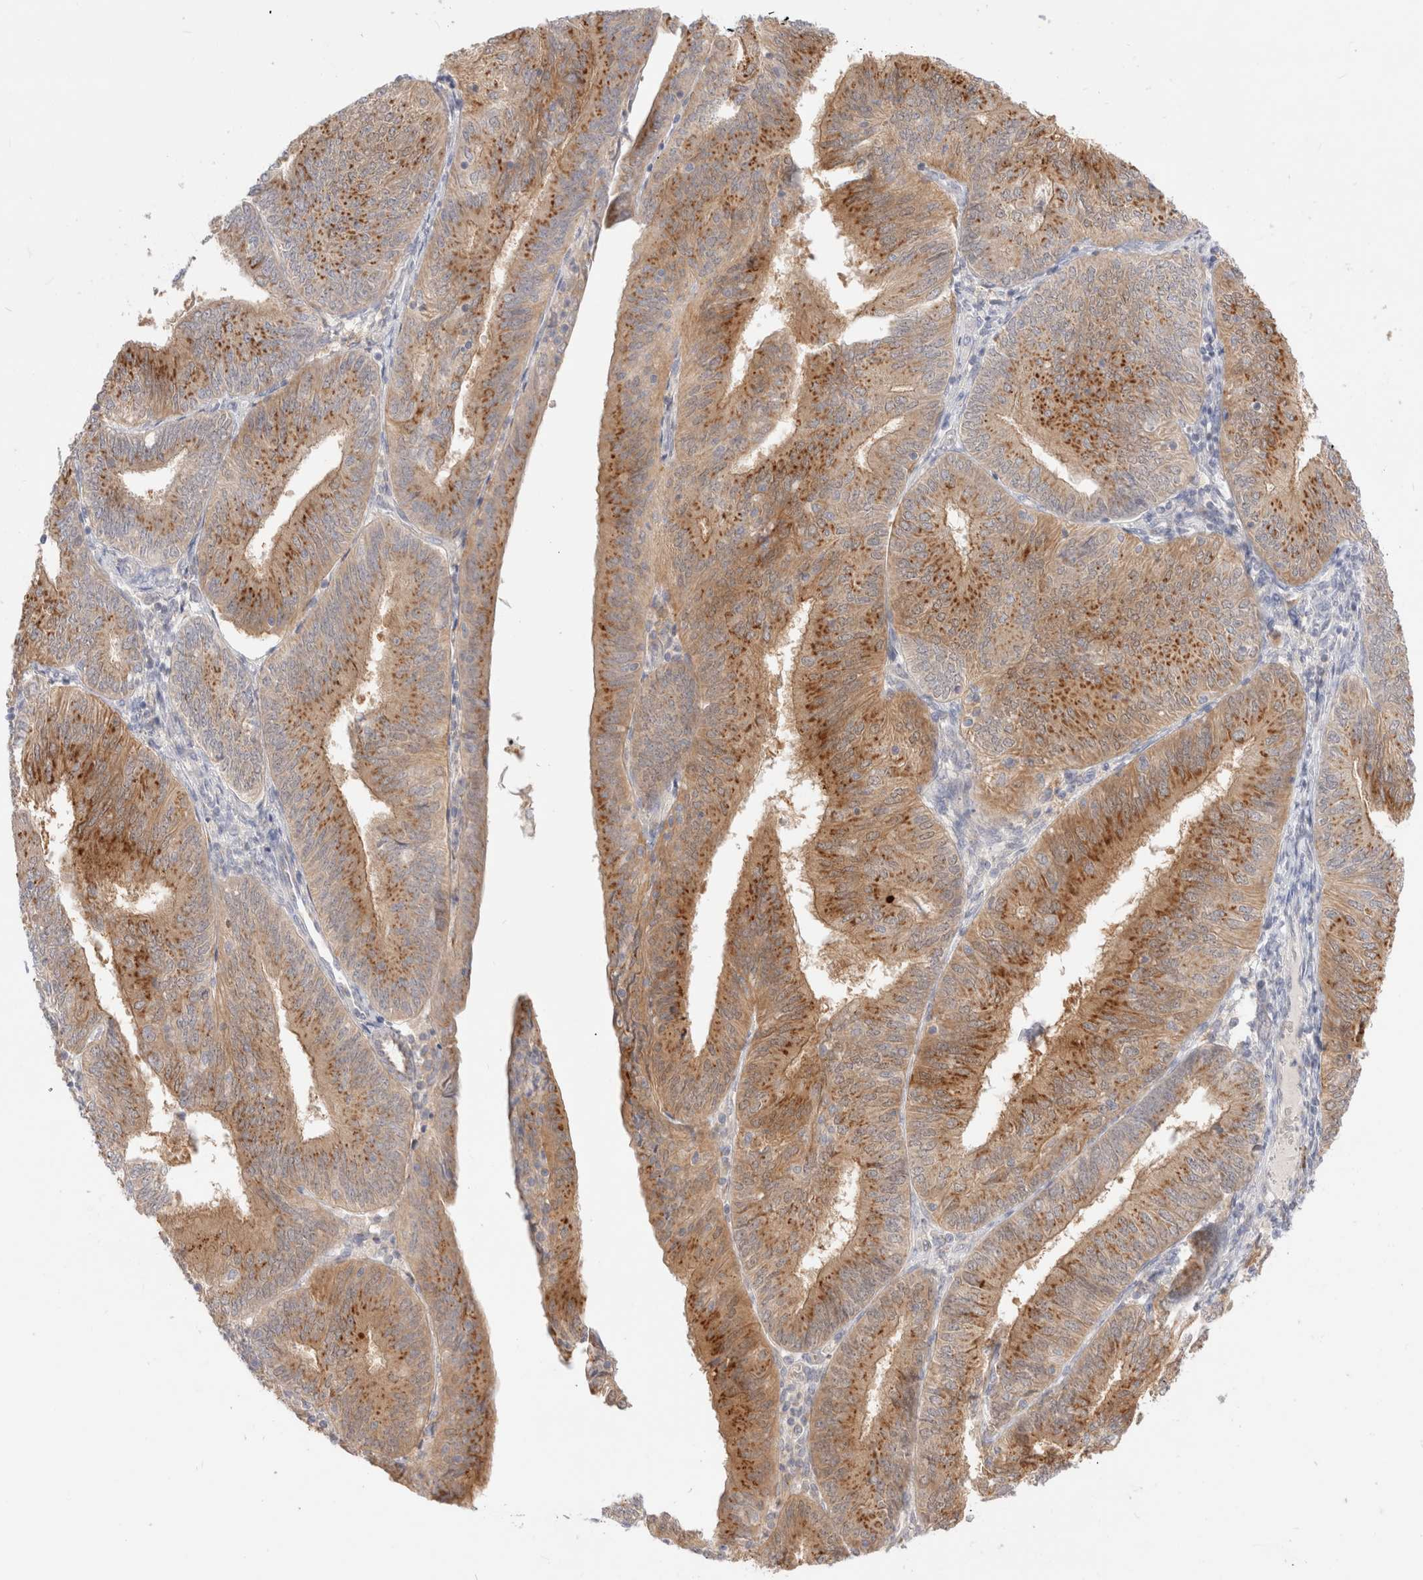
{"staining": {"intensity": "moderate", "quantity": ">75%", "location": "cytoplasmic/membranous"}, "tissue": "endometrial cancer", "cell_type": "Tumor cells", "image_type": "cancer", "snomed": [{"axis": "morphology", "description": "Adenocarcinoma, NOS"}, {"axis": "topography", "description": "Endometrium"}], "caption": "Immunohistochemical staining of human adenocarcinoma (endometrial) displays medium levels of moderate cytoplasmic/membranous protein expression in approximately >75% of tumor cells. (Brightfield microscopy of DAB IHC at high magnification).", "gene": "EFCAB13", "patient": {"sex": "female", "age": 58}}